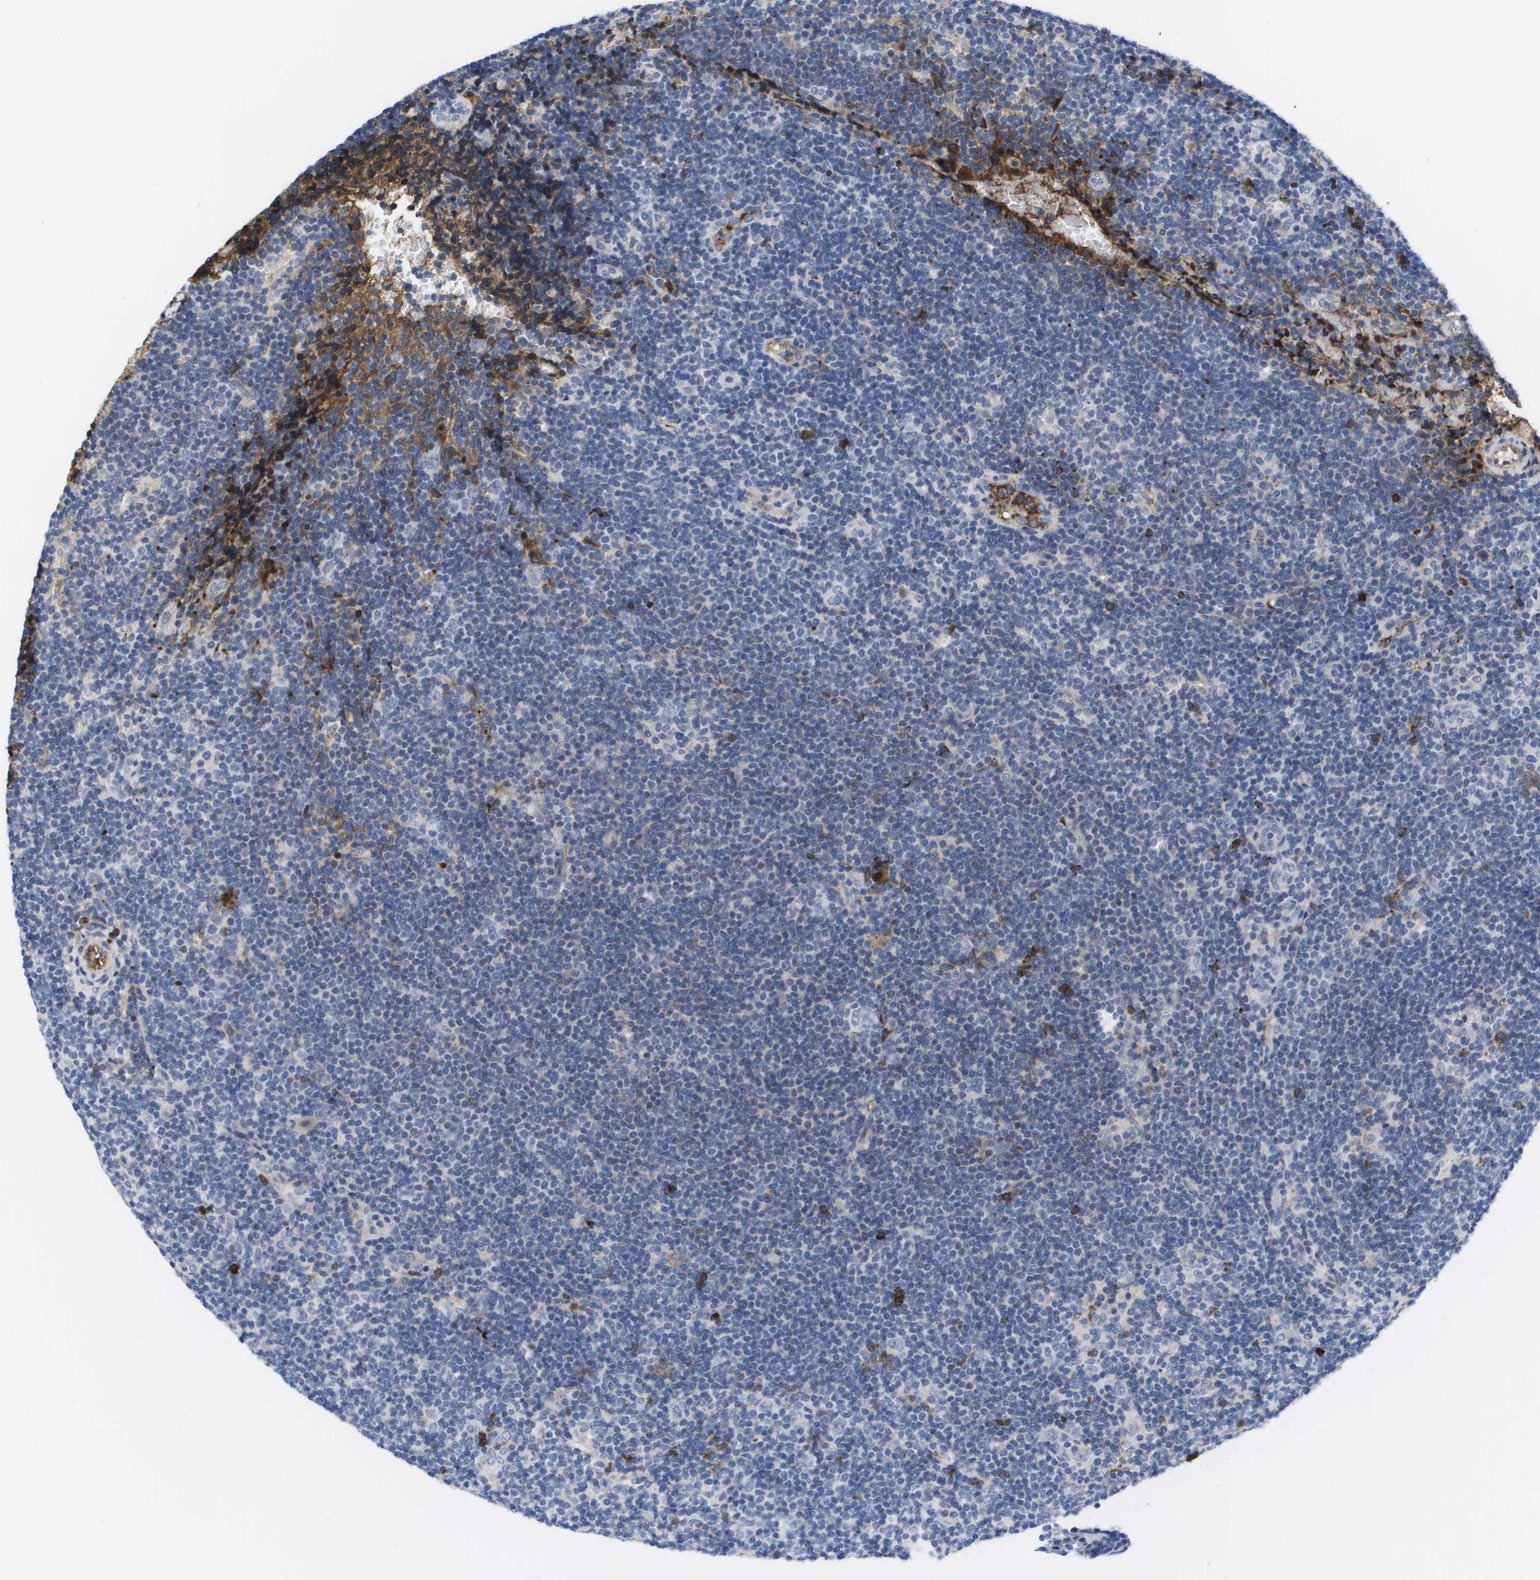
{"staining": {"intensity": "negative", "quantity": "none", "location": "none"}, "tissue": "lymphoma", "cell_type": "Tumor cells", "image_type": "cancer", "snomed": [{"axis": "morphology", "description": "Hodgkin's disease, NOS"}, {"axis": "topography", "description": "Lymph node"}], "caption": "This photomicrograph is of Hodgkin's disease stained with immunohistochemistry to label a protein in brown with the nuclei are counter-stained blue. There is no expression in tumor cells.", "gene": "SERPINC1", "patient": {"sex": "female", "age": 57}}